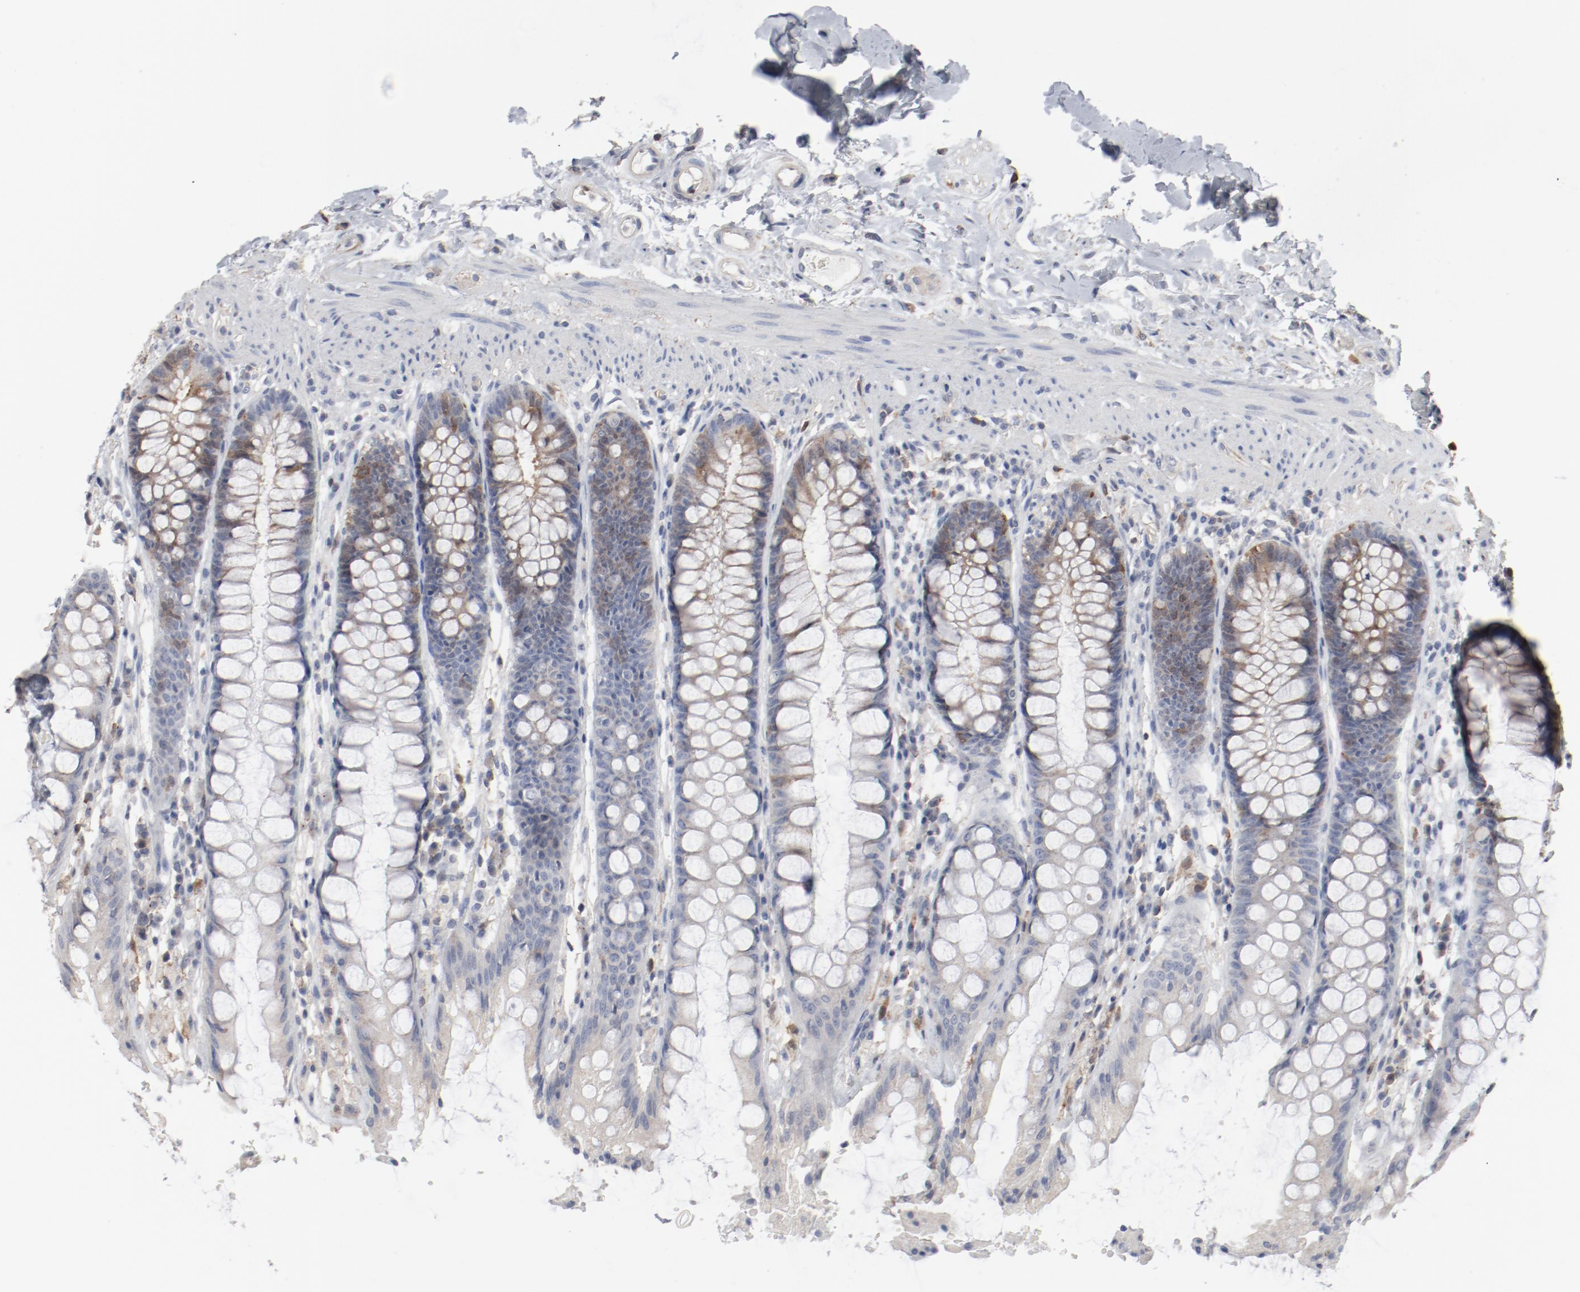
{"staining": {"intensity": "moderate", "quantity": "25%-75%", "location": "cytoplasmic/membranous"}, "tissue": "rectum", "cell_type": "Glandular cells", "image_type": "normal", "snomed": [{"axis": "morphology", "description": "Normal tissue, NOS"}, {"axis": "topography", "description": "Rectum"}], "caption": "Rectum stained with a brown dye exhibits moderate cytoplasmic/membranous positive expression in about 25%-75% of glandular cells.", "gene": "CDK1", "patient": {"sex": "female", "age": 46}}